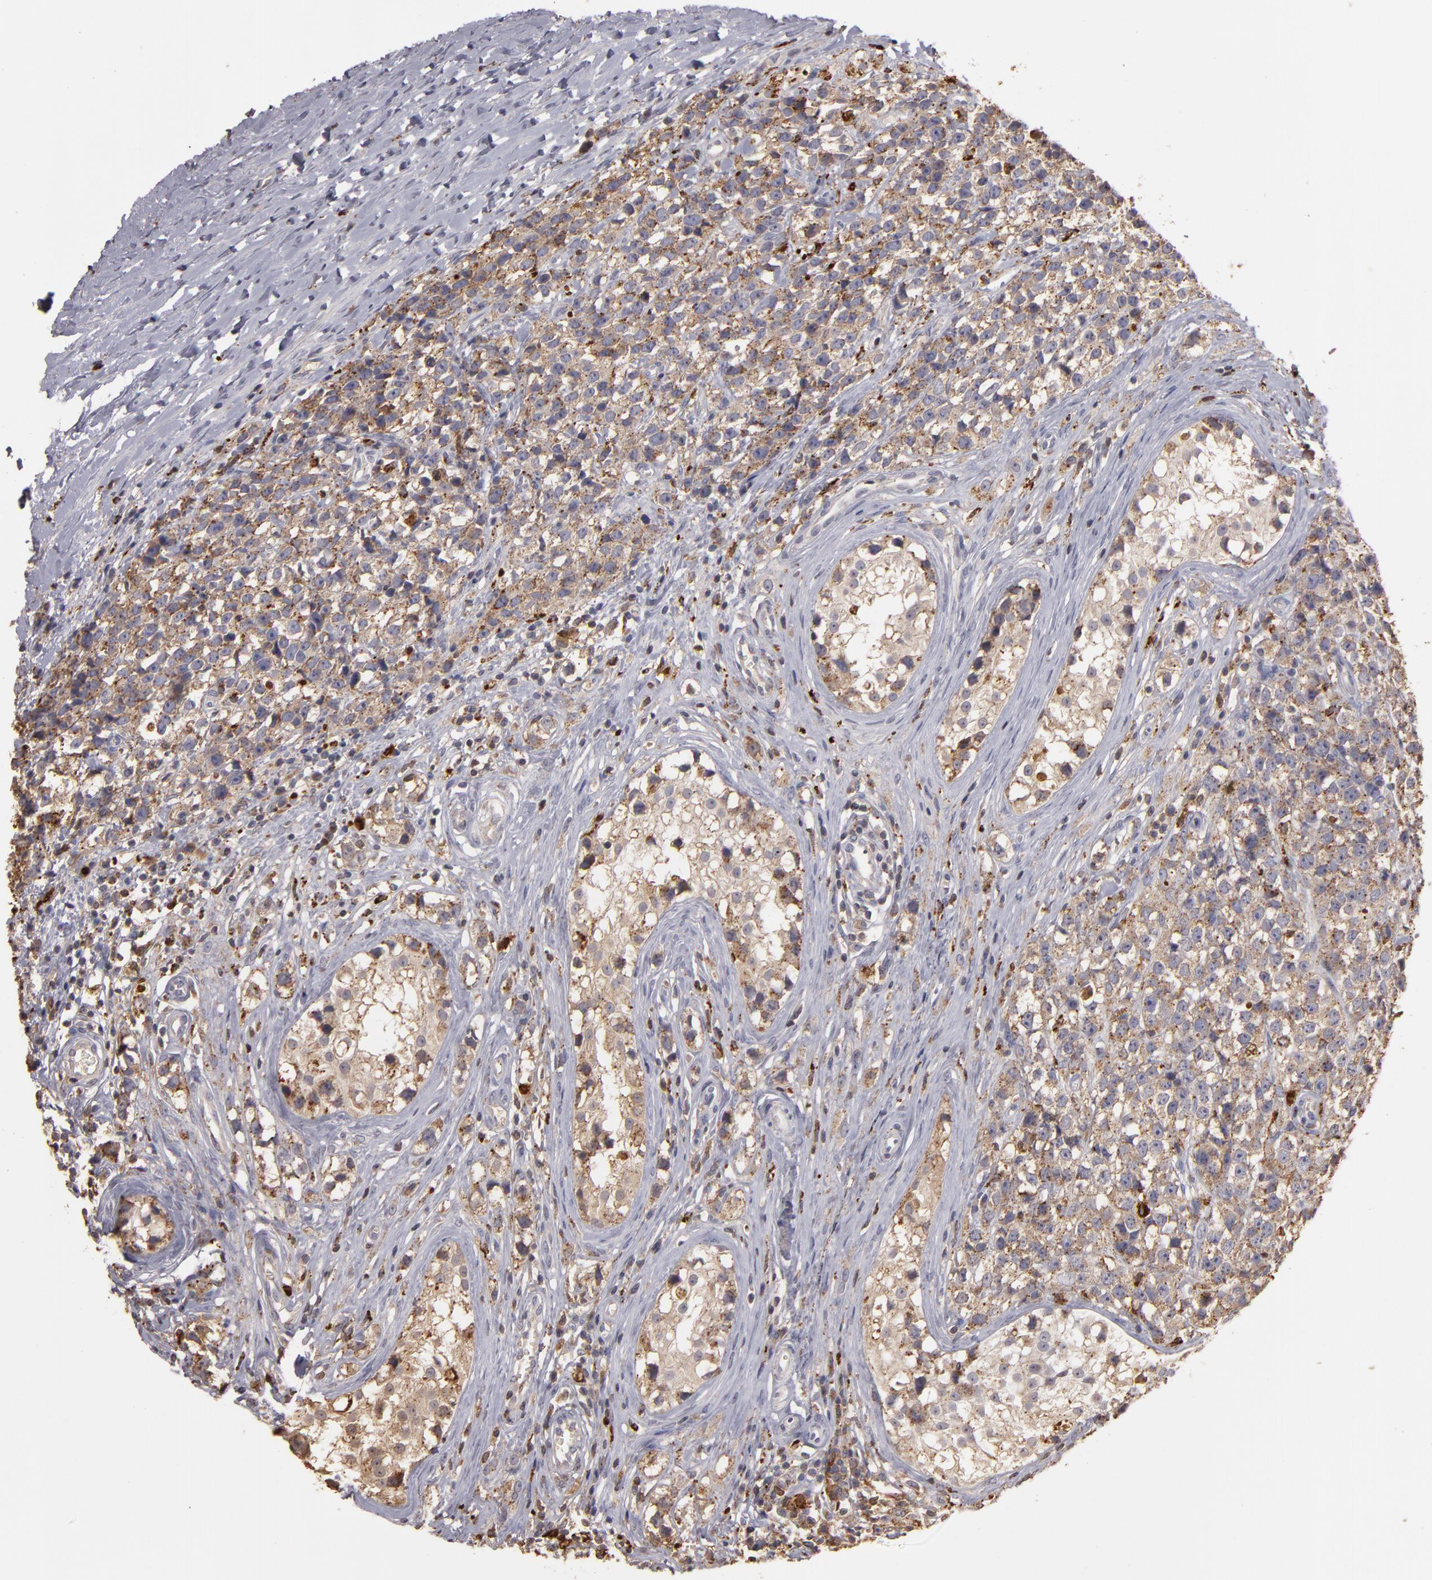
{"staining": {"intensity": "moderate", "quantity": "25%-75%", "location": "cytoplasmic/membranous"}, "tissue": "testis cancer", "cell_type": "Tumor cells", "image_type": "cancer", "snomed": [{"axis": "morphology", "description": "Seminoma, NOS"}, {"axis": "topography", "description": "Testis"}], "caption": "Tumor cells exhibit medium levels of moderate cytoplasmic/membranous expression in approximately 25%-75% of cells in testis seminoma. (IHC, brightfield microscopy, high magnification).", "gene": "TRAF1", "patient": {"sex": "male", "age": 25}}